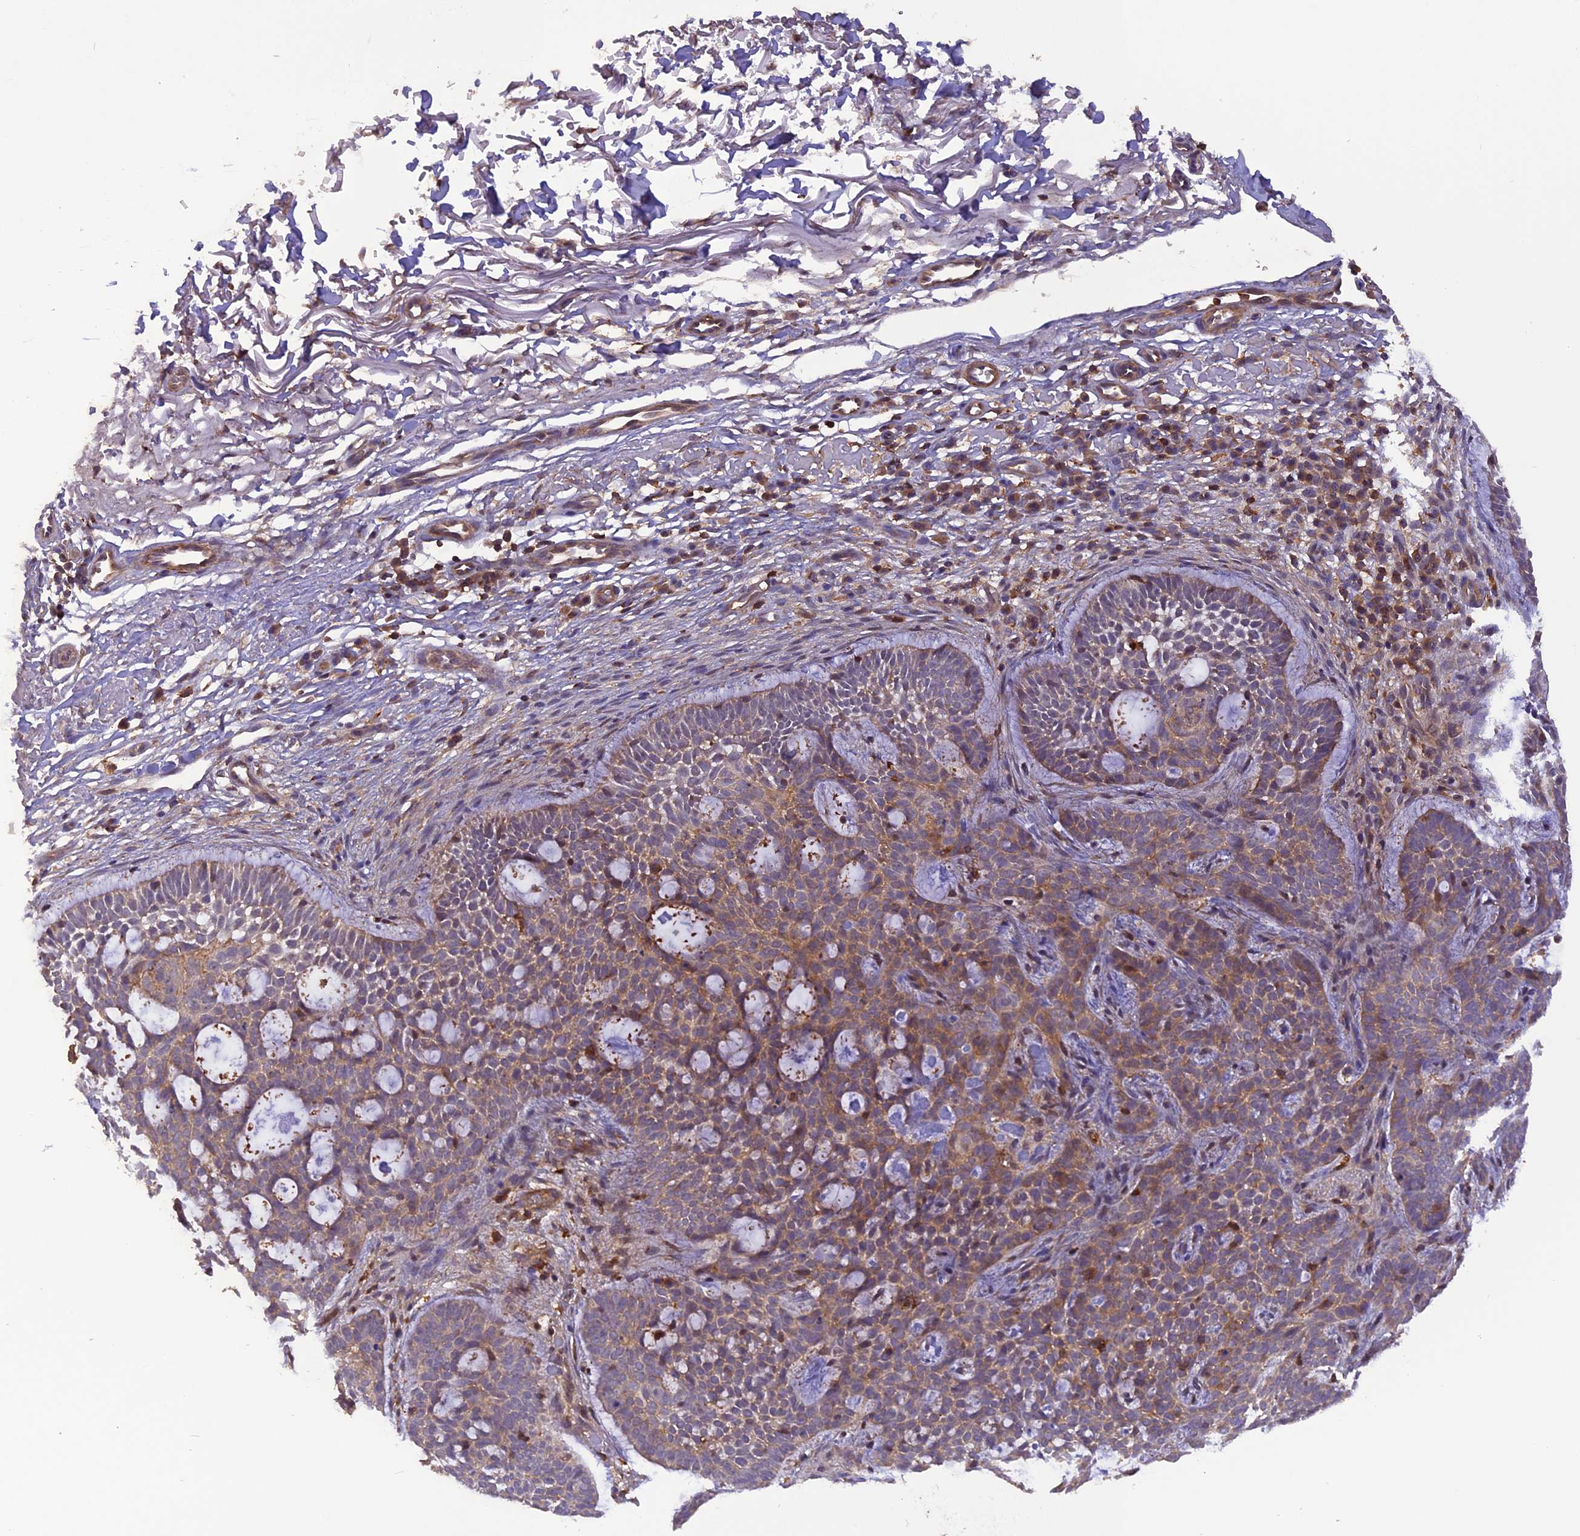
{"staining": {"intensity": "weak", "quantity": ">75%", "location": "cytoplasmic/membranous"}, "tissue": "skin cancer", "cell_type": "Tumor cells", "image_type": "cancer", "snomed": [{"axis": "morphology", "description": "Basal cell carcinoma"}, {"axis": "topography", "description": "Skin"}], "caption": "Brown immunohistochemical staining in human skin cancer shows weak cytoplasmic/membranous staining in approximately >75% of tumor cells. The staining is performed using DAB (3,3'-diaminobenzidine) brown chromogen to label protein expression. The nuclei are counter-stained blue using hematoxylin.", "gene": "STOML1", "patient": {"sex": "male", "age": 85}}